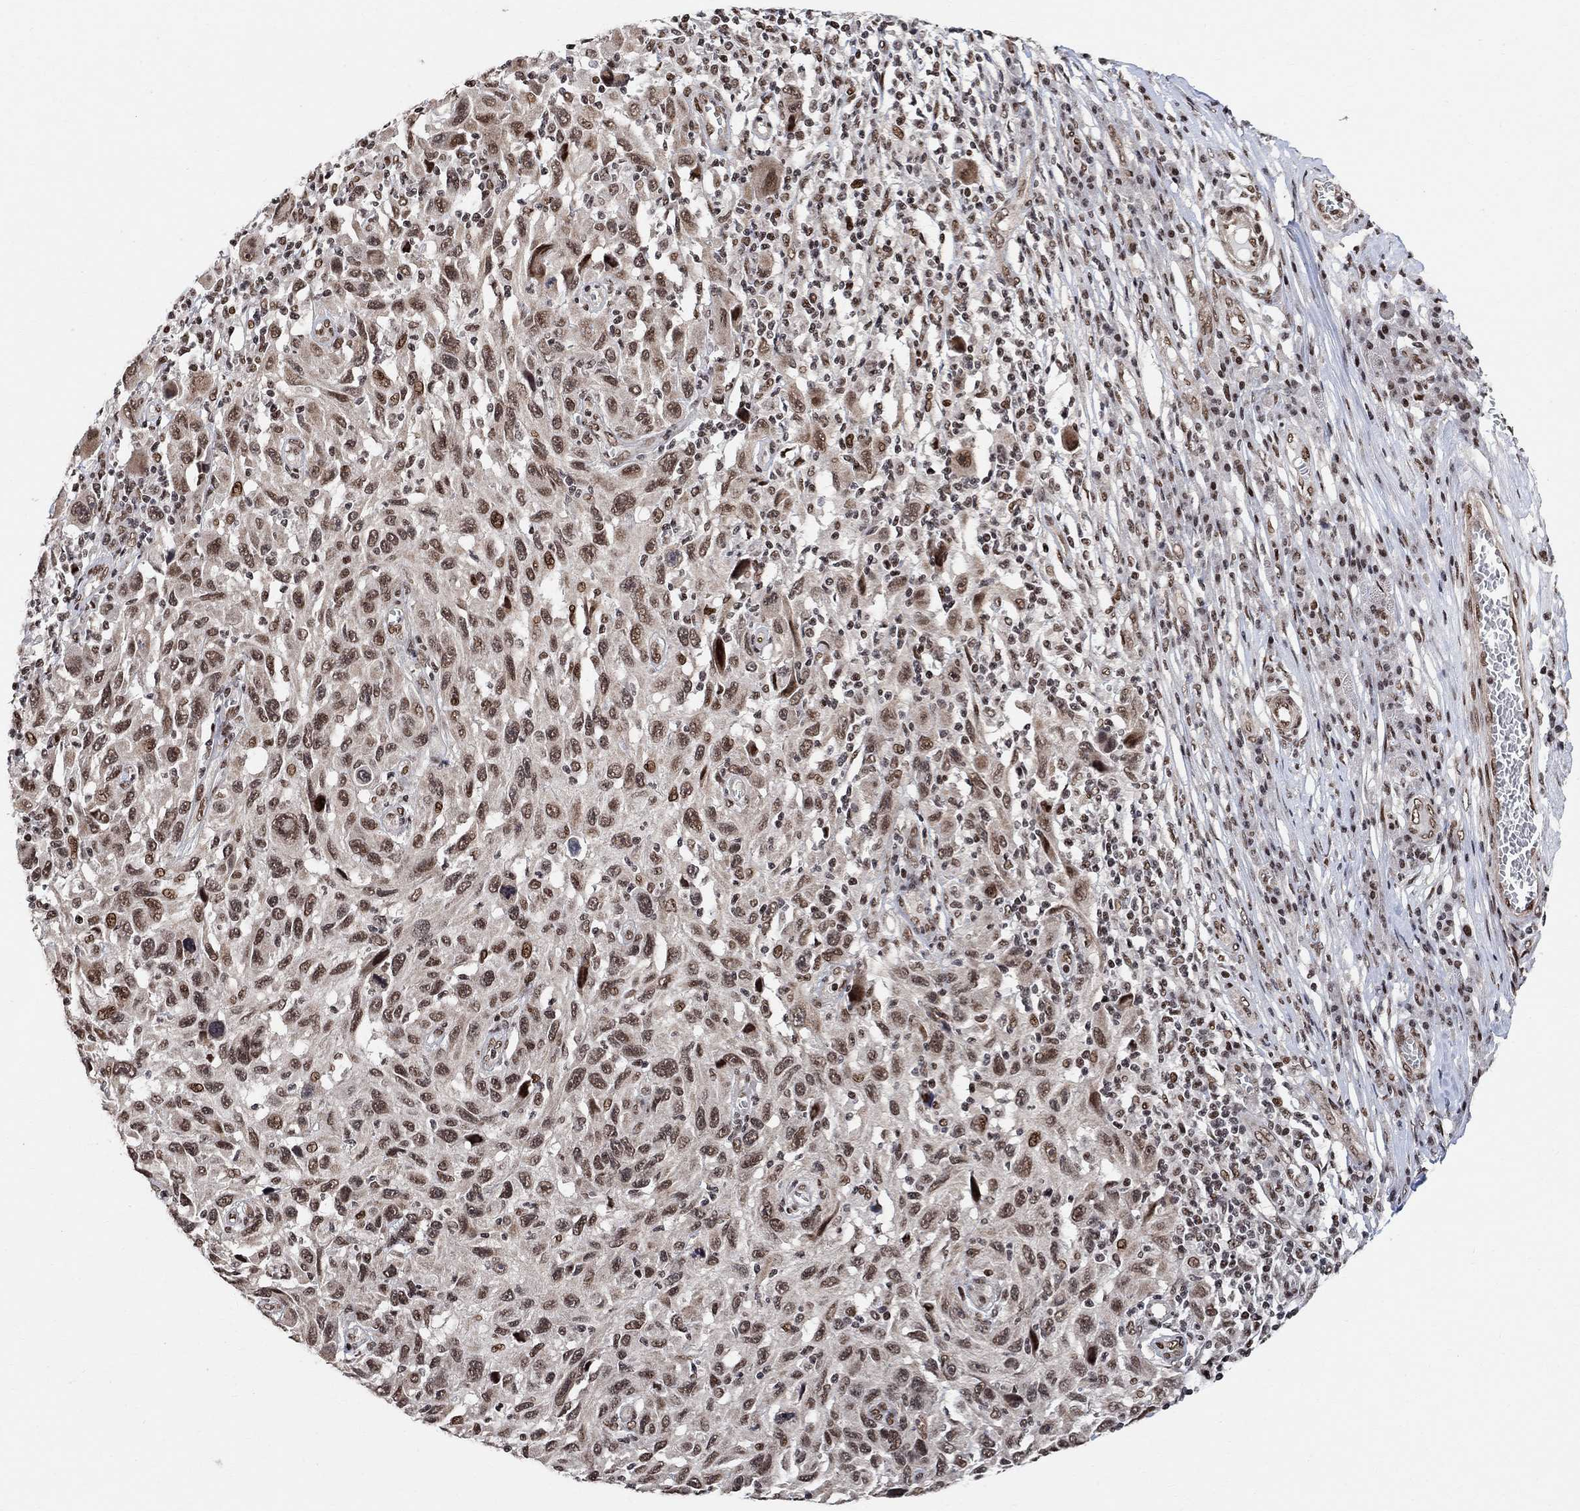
{"staining": {"intensity": "strong", "quantity": "25%-75%", "location": "nuclear"}, "tissue": "melanoma", "cell_type": "Tumor cells", "image_type": "cancer", "snomed": [{"axis": "morphology", "description": "Malignant melanoma, NOS"}, {"axis": "topography", "description": "Skin"}], "caption": "Immunohistochemistry (IHC) photomicrograph of neoplastic tissue: human malignant melanoma stained using immunohistochemistry (IHC) reveals high levels of strong protein expression localized specifically in the nuclear of tumor cells, appearing as a nuclear brown color.", "gene": "E4F1", "patient": {"sex": "male", "age": 53}}